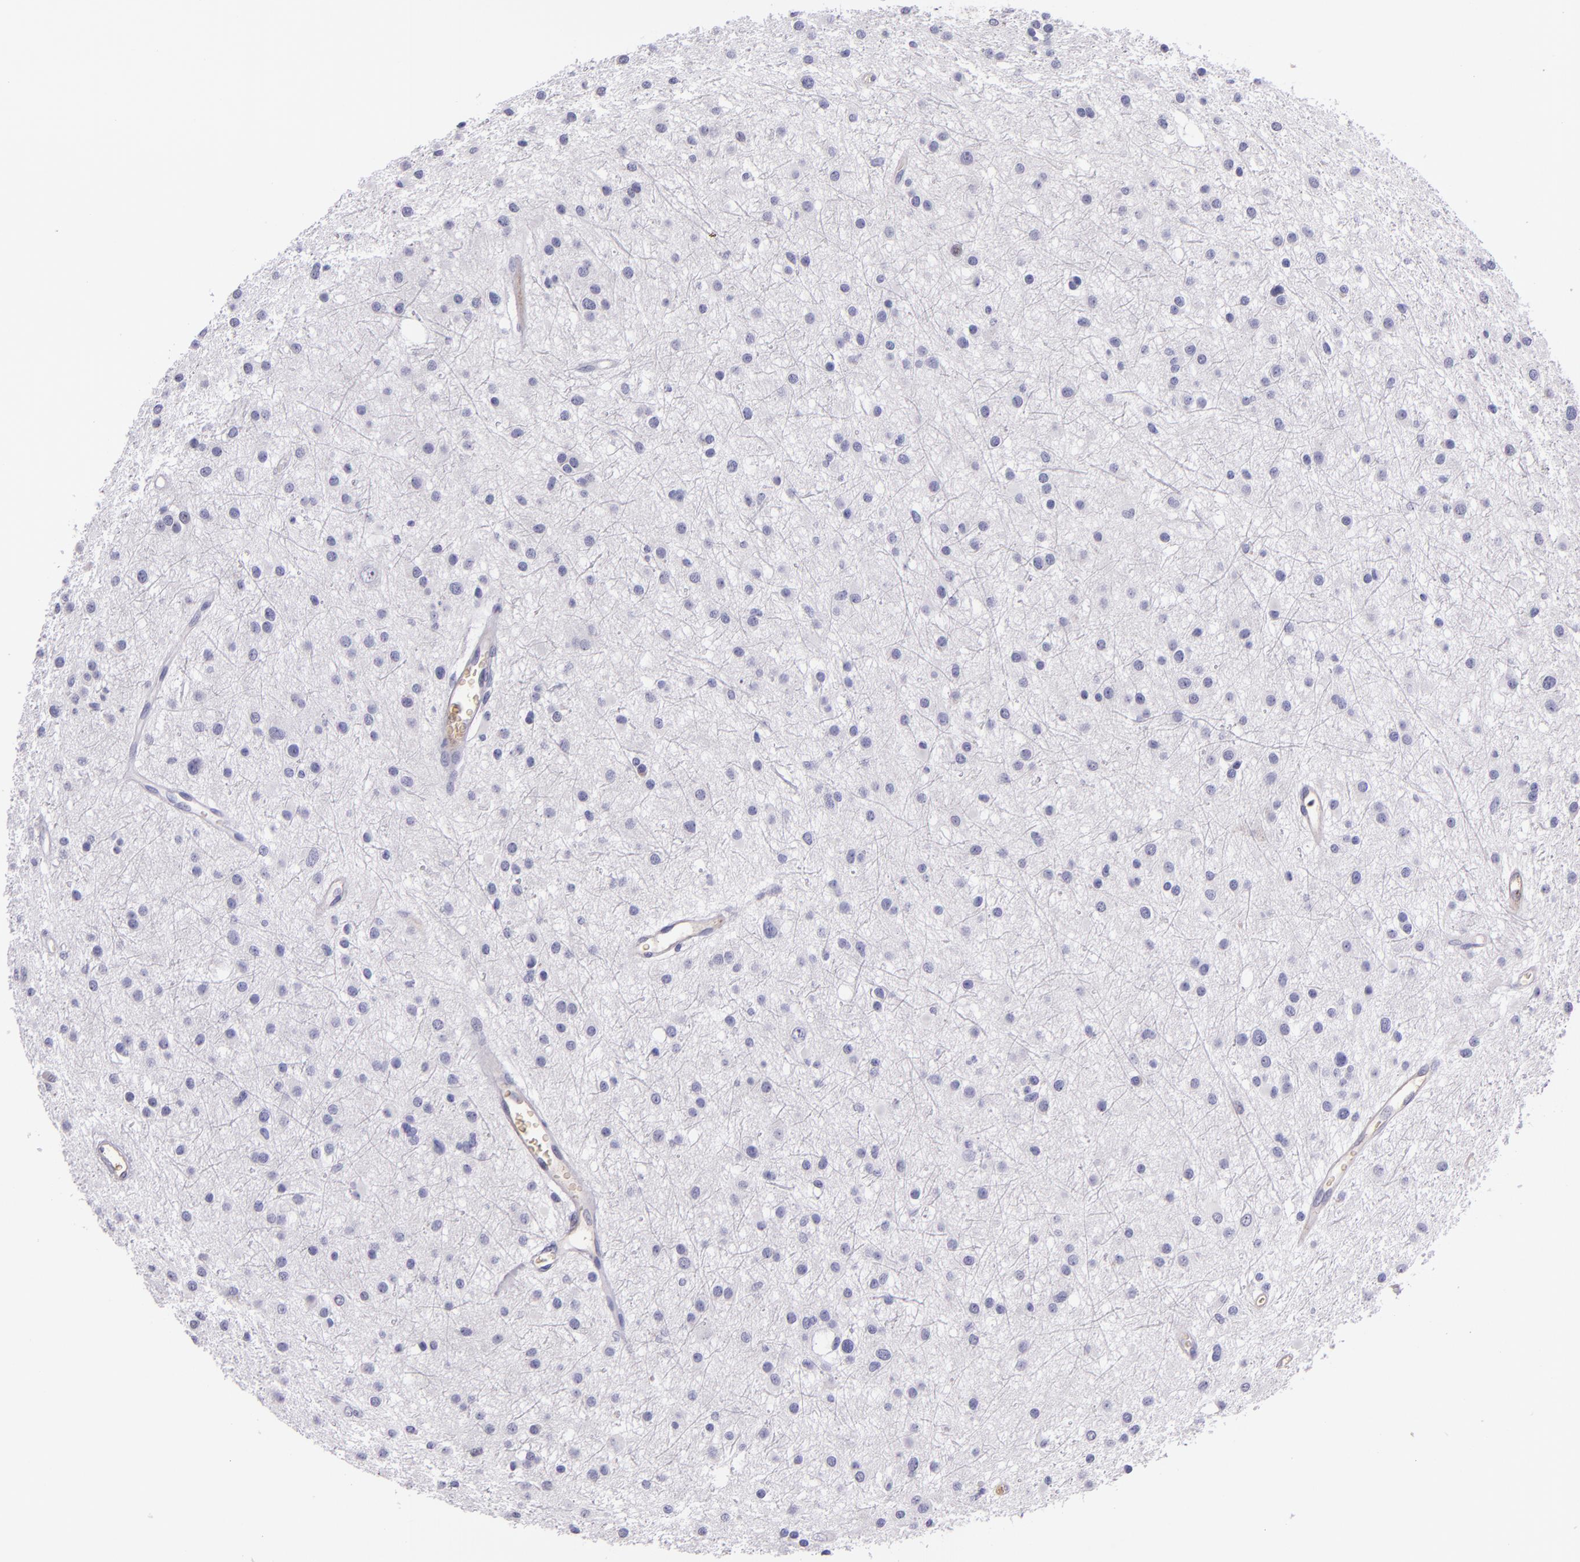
{"staining": {"intensity": "negative", "quantity": "none", "location": "none"}, "tissue": "glioma", "cell_type": "Tumor cells", "image_type": "cancer", "snomed": [{"axis": "morphology", "description": "Glioma, malignant, Low grade"}, {"axis": "topography", "description": "Brain"}], "caption": "An immunohistochemistry micrograph of malignant low-grade glioma is shown. There is no staining in tumor cells of malignant low-grade glioma.", "gene": "KNG1", "patient": {"sex": "female", "age": 36}}